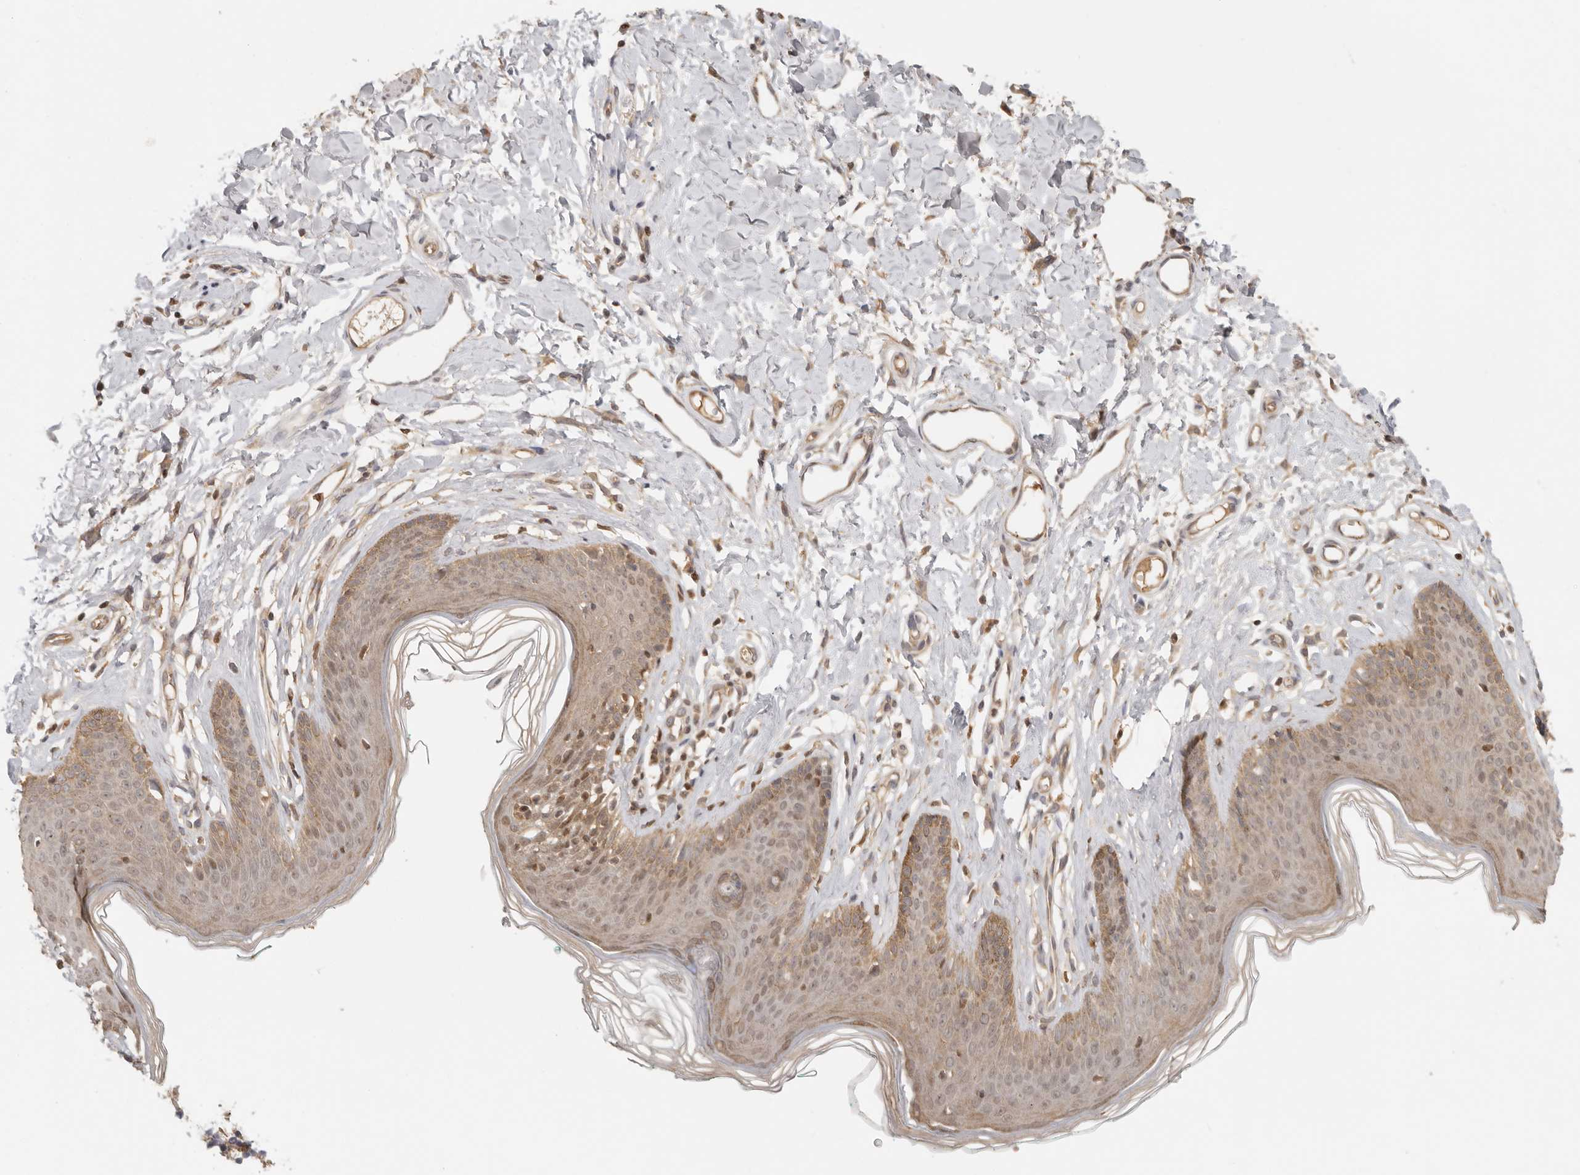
{"staining": {"intensity": "moderate", "quantity": ">75%", "location": "cytoplasmic/membranous,nuclear"}, "tissue": "skin", "cell_type": "Epidermal cells", "image_type": "normal", "snomed": [{"axis": "morphology", "description": "Normal tissue, NOS"}, {"axis": "morphology", "description": "Squamous cell carcinoma, NOS"}, {"axis": "topography", "description": "Vulva"}], "caption": "This is an image of immunohistochemistry (IHC) staining of benign skin, which shows moderate staining in the cytoplasmic/membranous,nuclear of epidermal cells.", "gene": "PSMA5", "patient": {"sex": "female", "age": 85}}